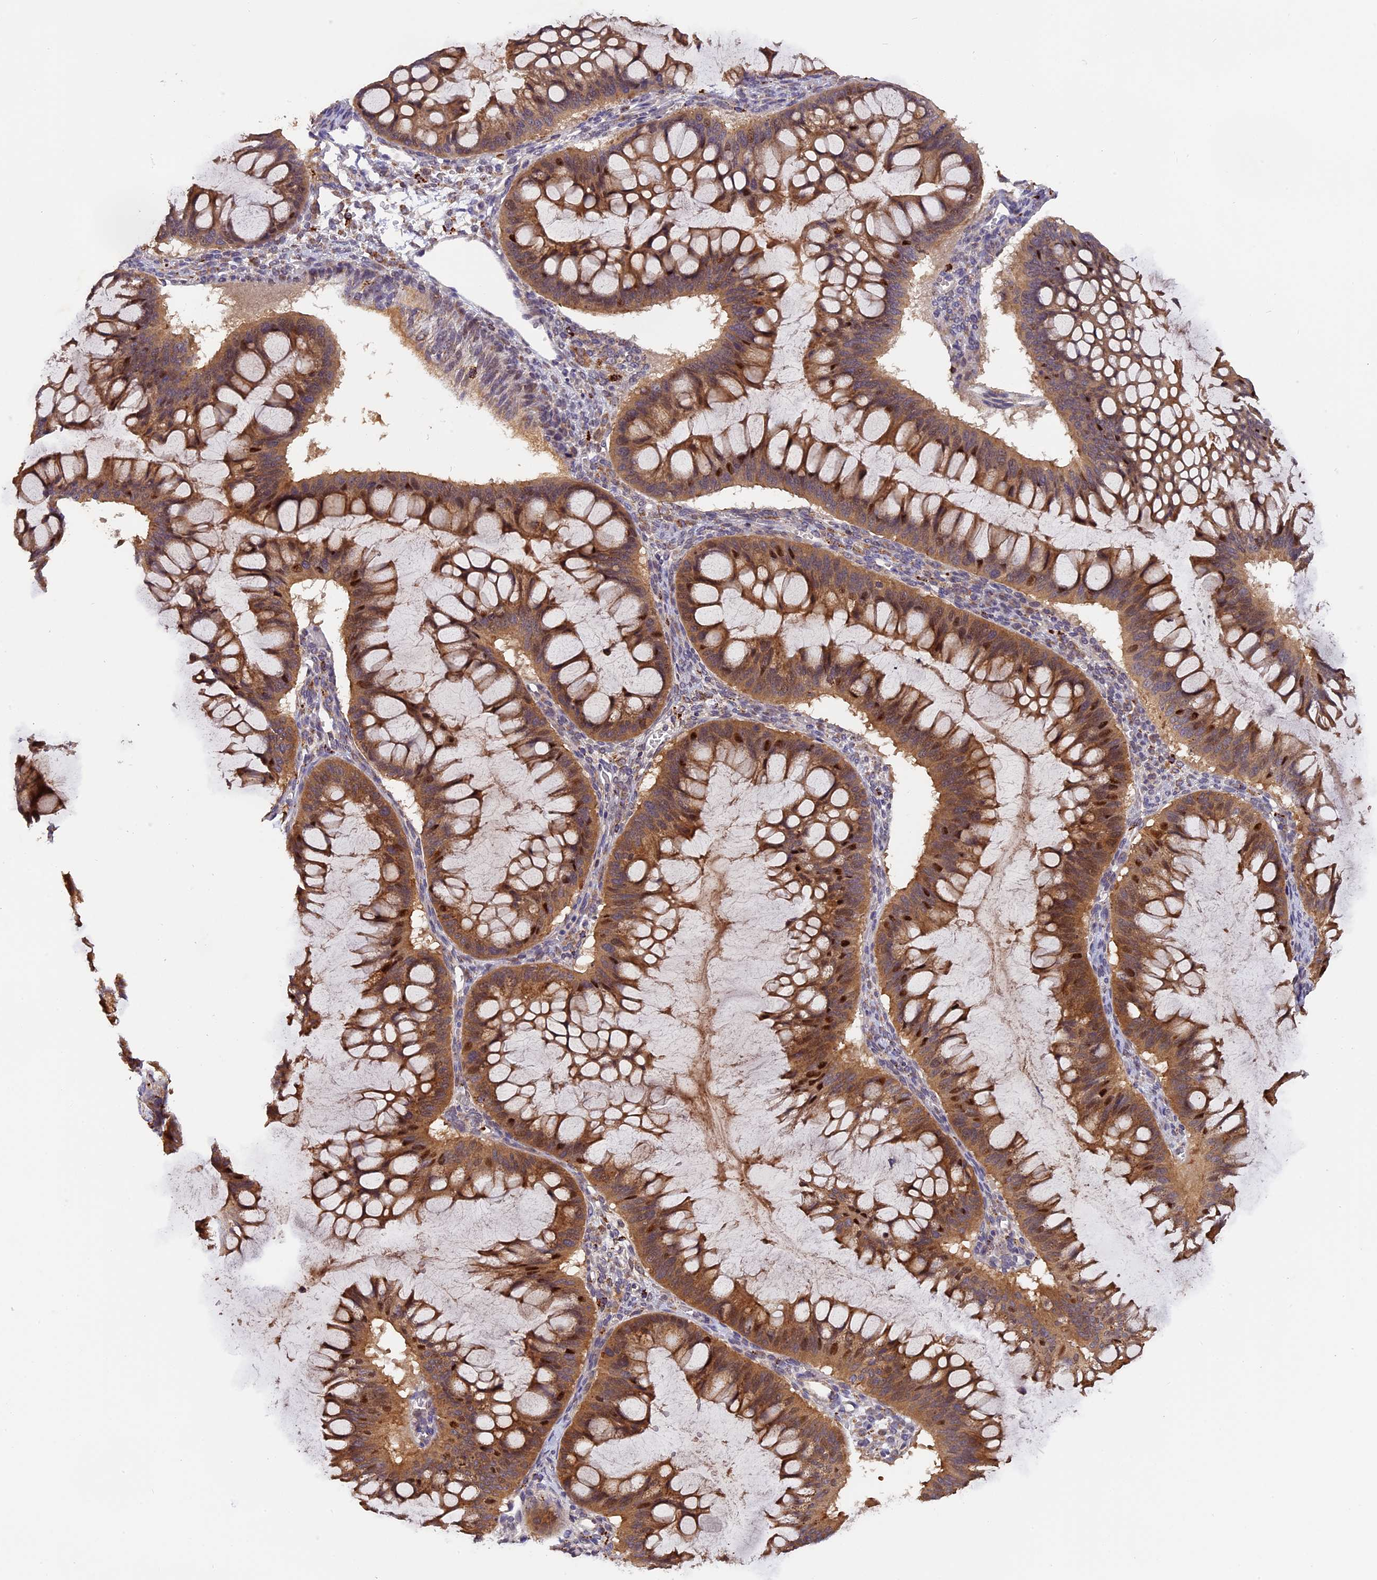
{"staining": {"intensity": "moderate", "quantity": ">75%", "location": "cytoplasmic/membranous"}, "tissue": "ovarian cancer", "cell_type": "Tumor cells", "image_type": "cancer", "snomed": [{"axis": "morphology", "description": "Cystadenocarcinoma, mucinous, NOS"}, {"axis": "topography", "description": "Ovary"}], "caption": "Mucinous cystadenocarcinoma (ovarian) stained for a protein (brown) shows moderate cytoplasmic/membranous positive expression in approximately >75% of tumor cells.", "gene": "COPE", "patient": {"sex": "female", "age": 73}}